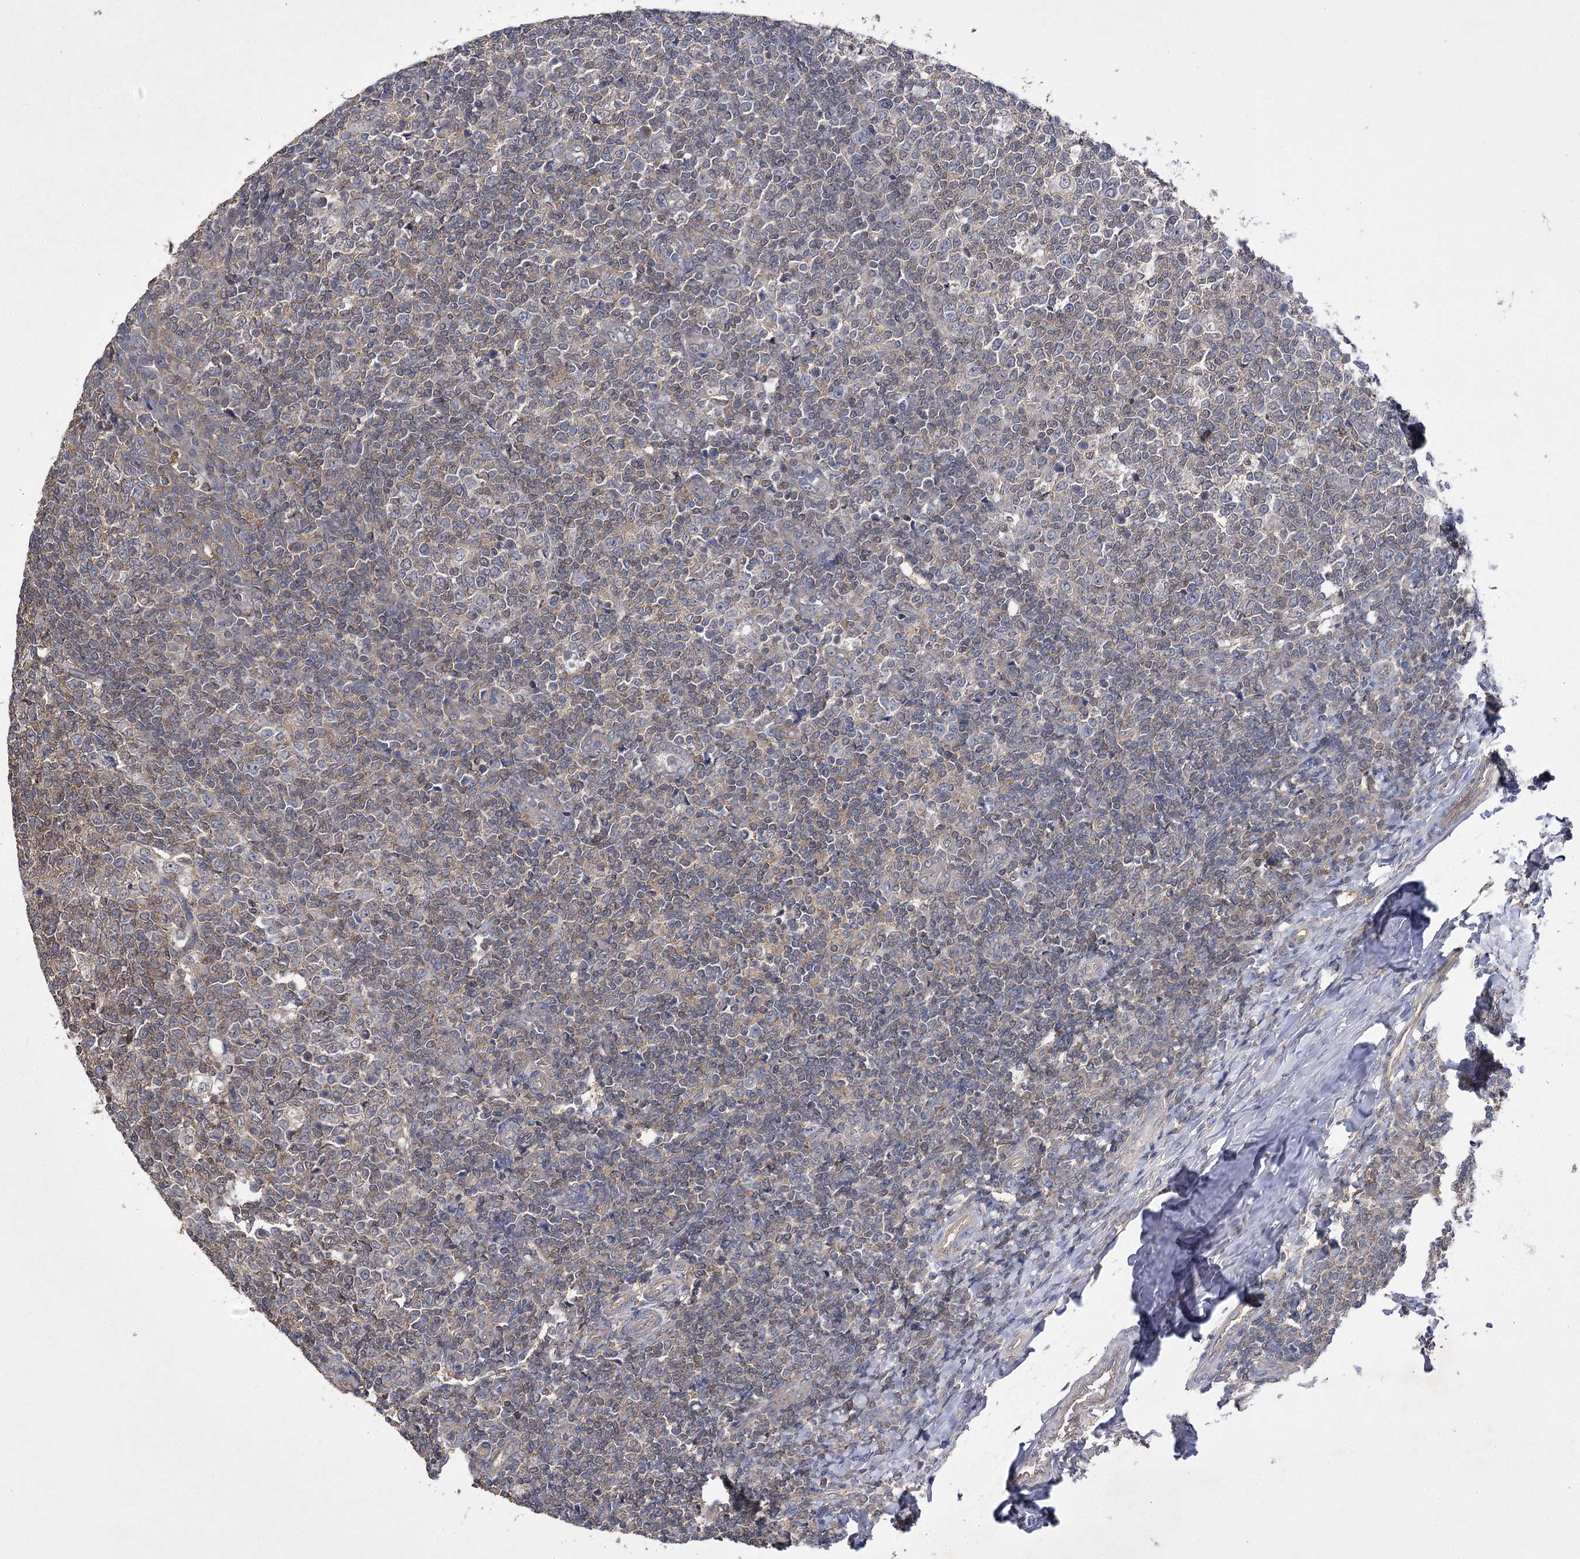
{"staining": {"intensity": "weak", "quantity": ">75%", "location": "cytoplasmic/membranous"}, "tissue": "tonsil", "cell_type": "Germinal center cells", "image_type": "normal", "snomed": [{"axis": "morphology", "description": "Normal tissue, NOS"}, {"axis": "topography", "description": "Tonsil"}], "caption": "A brown stain highlights weak cytoplasmic/membranous staining of a protein in germinal center cells of unremarkable tonsil. The staining was performed using DAB (3,3'-diaminobenzidine), with brown indicating positive protein expression. Nuclei are stained blue with hematoxylin.", "gene": "BCR", "patient": {"sex": "female", "age": 19}}